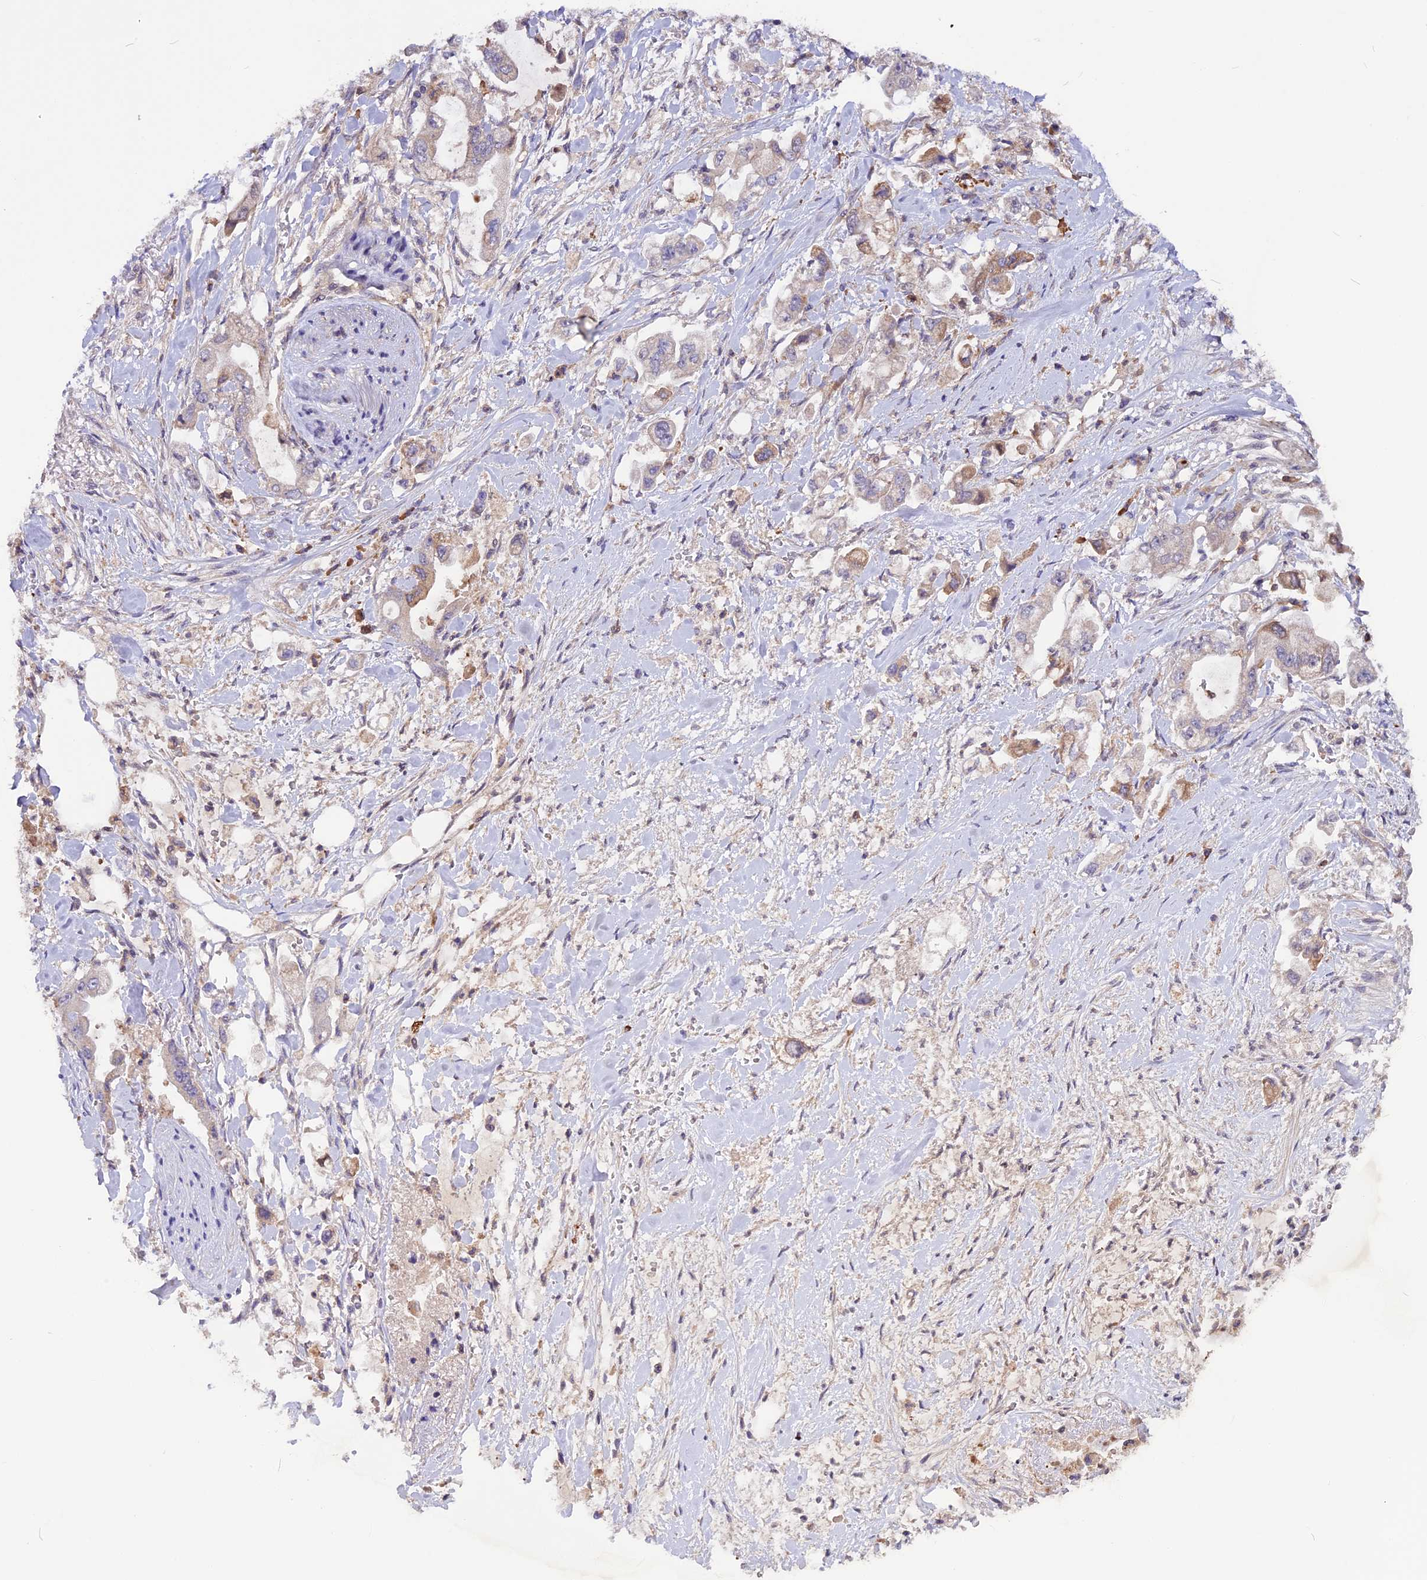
{"staining": {"intensity": "weak", "quantity": "<25%", "location": "cytoplasmic/membranous"}, "tissue": "stomach cancer", "cell_type": "Tumor cells", "image_type": "cancer", "snomed": [{"axis": "morphology", "description": "Adenocarcinoma, NOS"}, {"axis": "topography", "description": "Stomach"}], "caption": "Tumor cells are negative for protein expression in human stomach cancer.", "gene": "MARK4", "patient": {"sex": "male", "age": 62}}